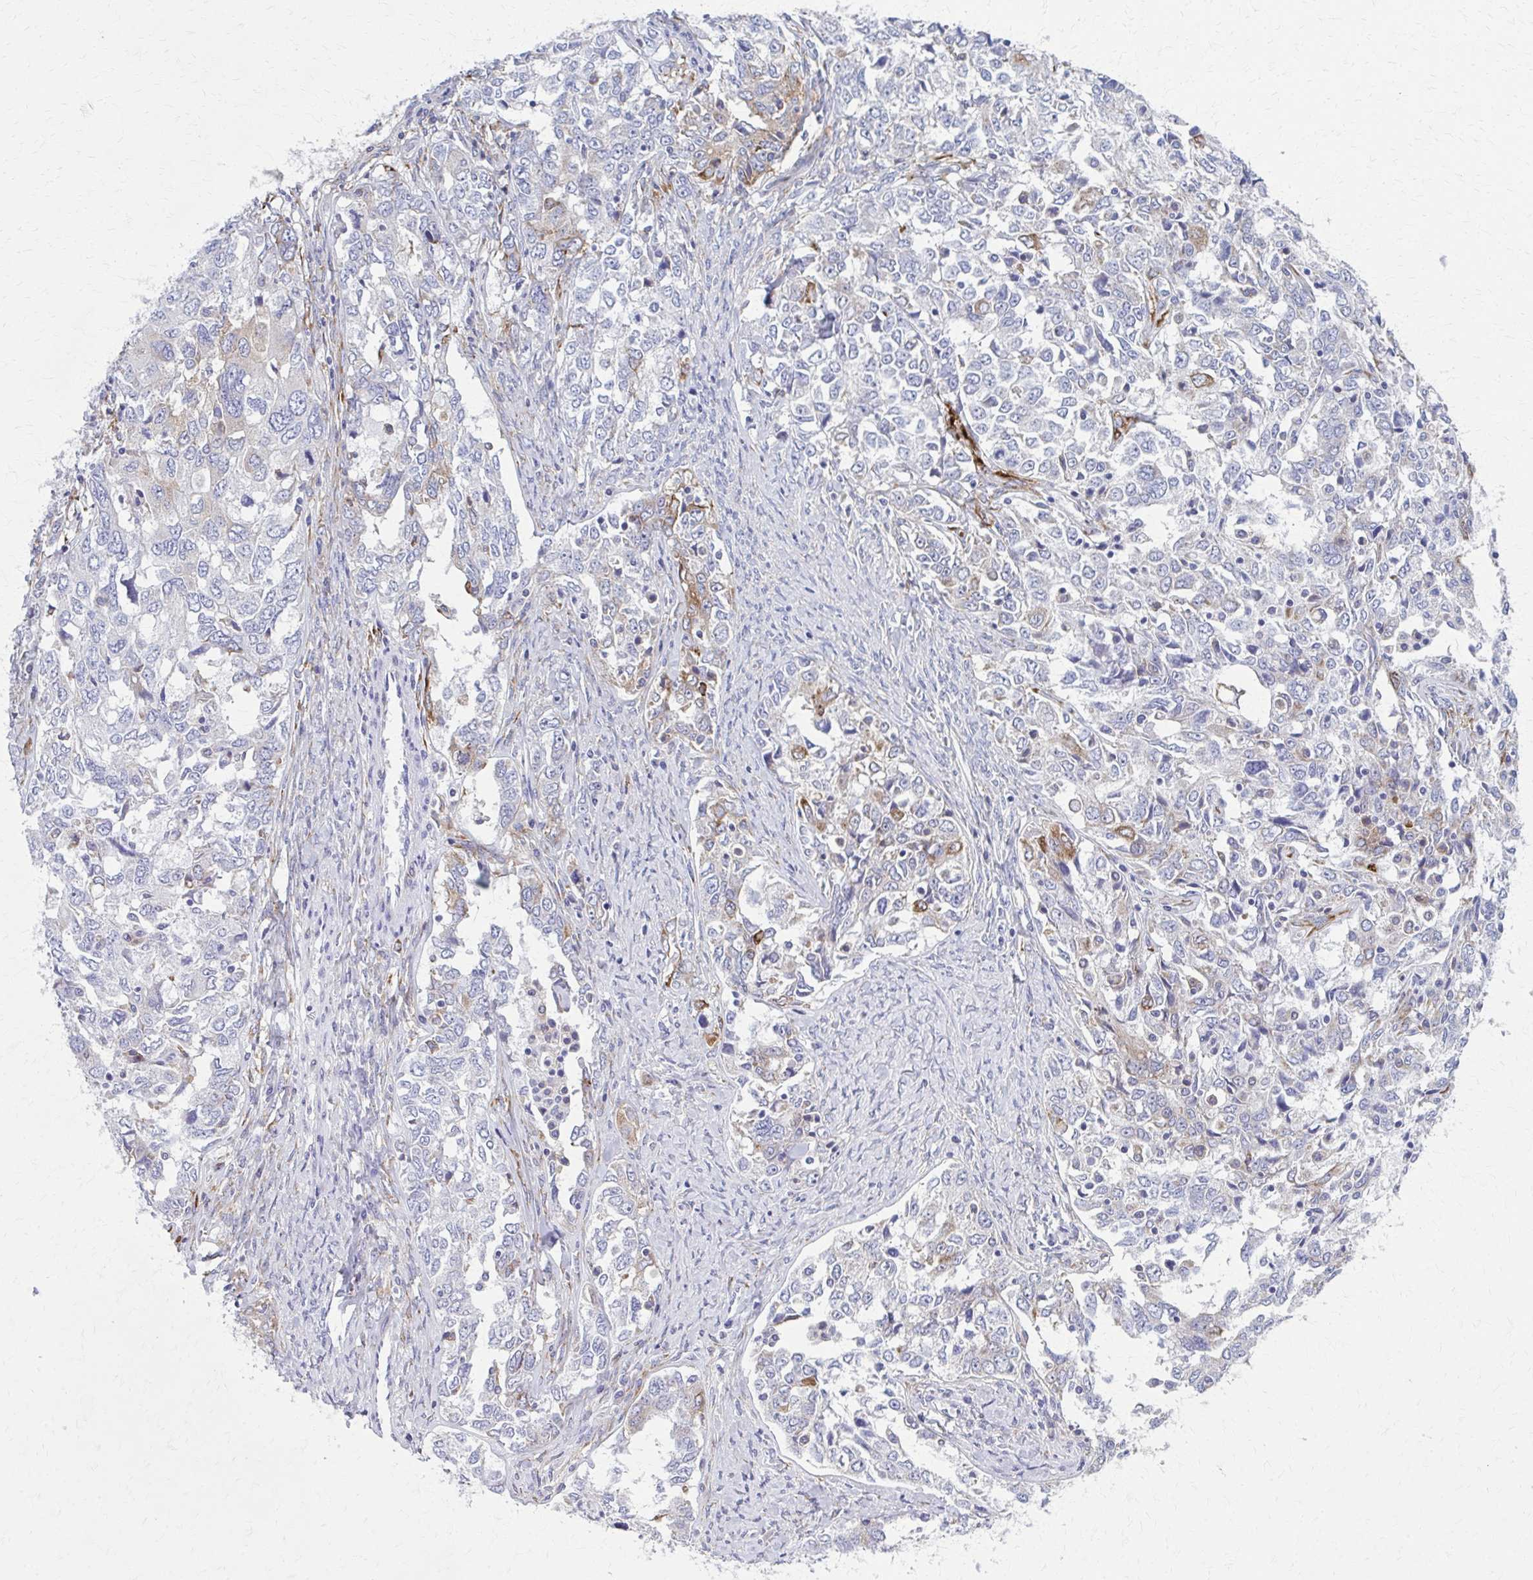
{"staining": {"intensity": "strong", "quantity": "<25%", "location": "cytoplasmic/membranous"}, "tissue": "ovarian cancer", "cell_type": "Tumor cells", "image_type": "cancer", "snomed": [{"axis": "morphology", "description": "Carcinoma, endometroid"}, {"axis": "topography", "description": "Ovary"}], "caption": "Immunohistochemistry (IHC) micrograph of neoplastic tissue: endometroid carcinoma (ovarian) stained using immunohistochemistry (IHC) displays medium levels of strong protein expression localized specifically in the cytoplasmic/membranous of tumor cells, appearing as a cytoplasmic/membranous brown color.", "gene": "SPATS2L", "patient": {"sex": "female", "age": 62}}